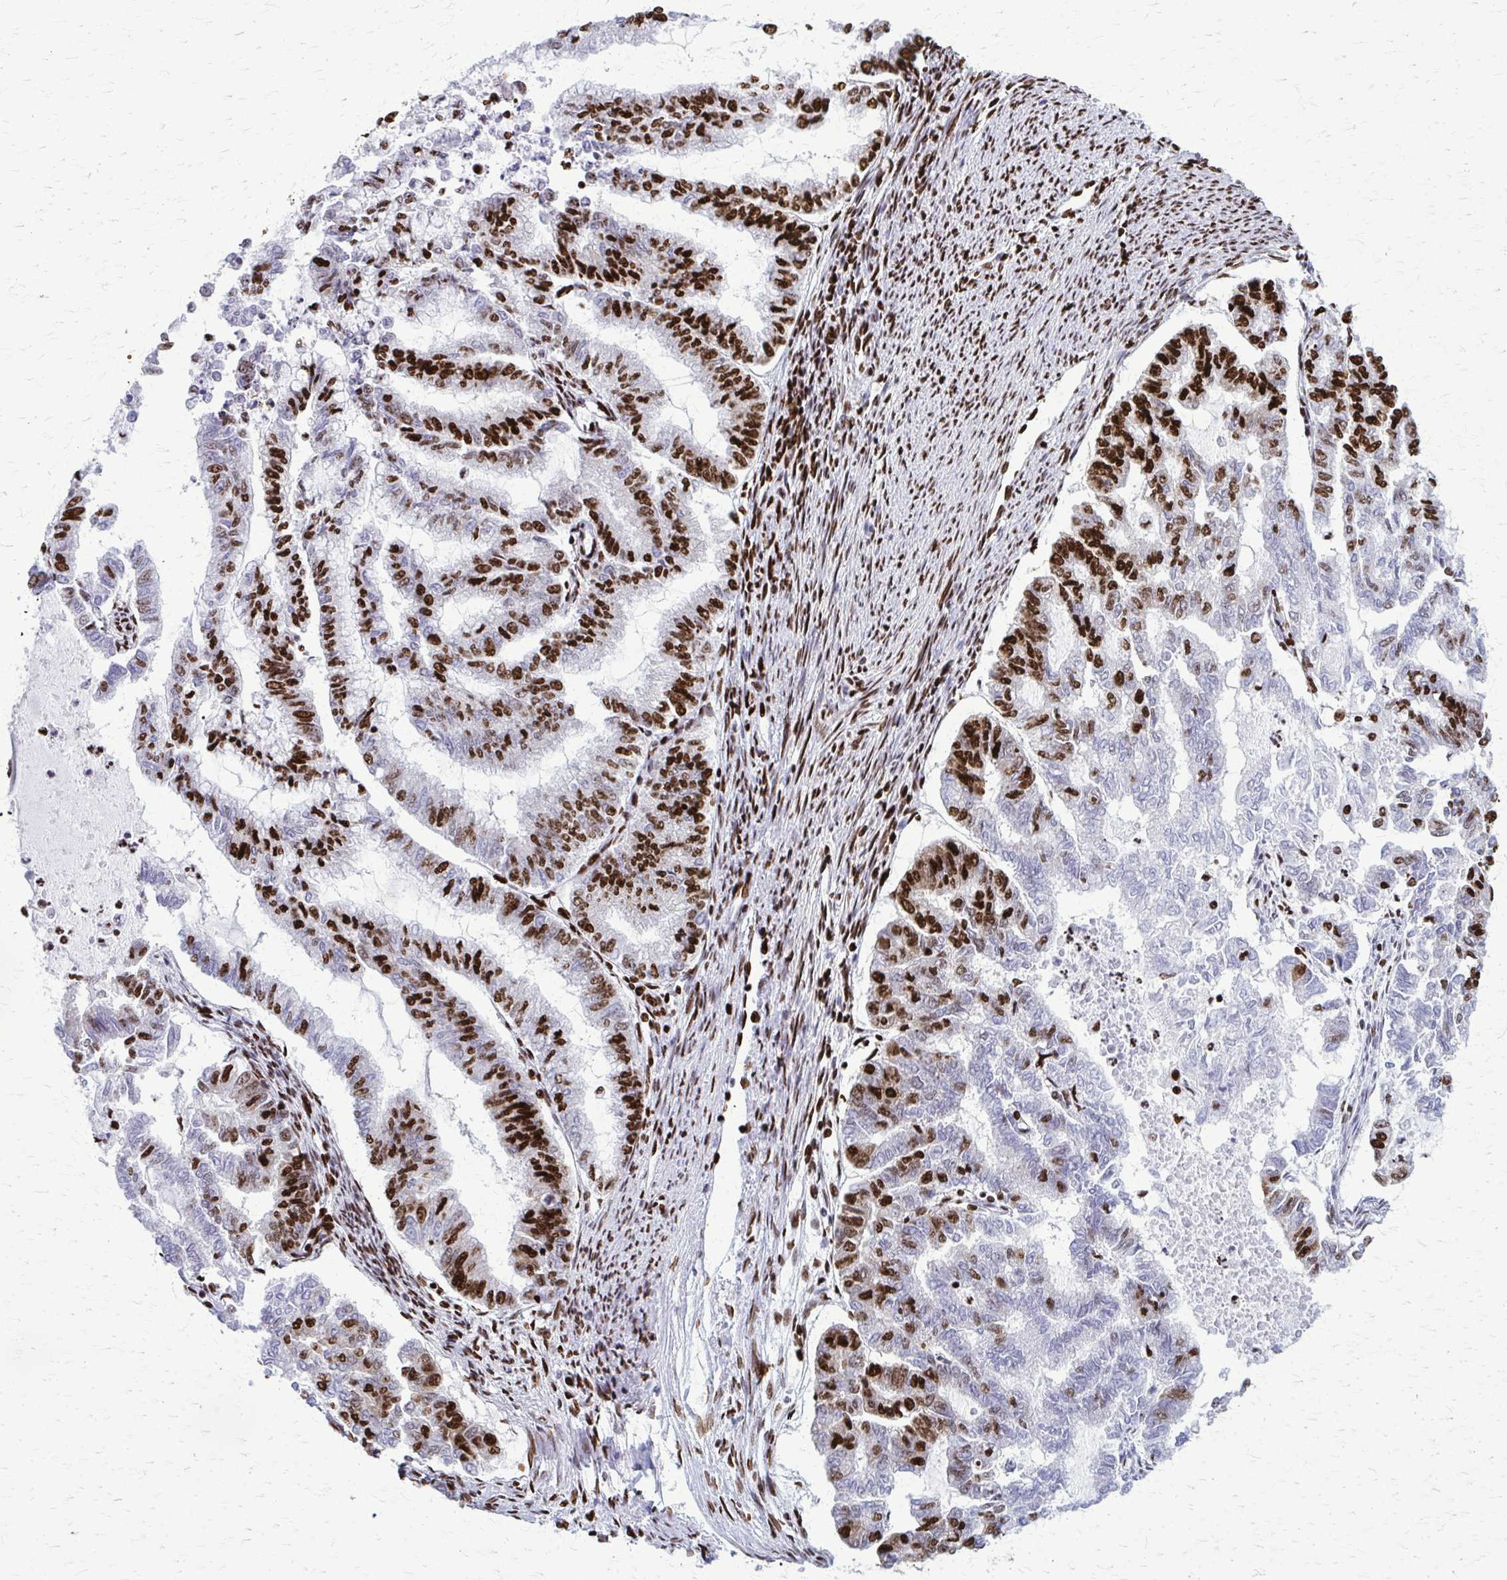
{"staining": {"intensity": "strong", "quantity": "25%-75%", "location": "nuclear"}, "tissue": "endometrial cancer", "cell_type": "Tumor cells", "image_type": "cancer", "snomed": [{"axis": "morphology", "description": "Adenocarcinoma, NOS"}, {"axis": "topography", "description": "Endometrium"}], "caption": "Protein analysis of endometrial cancer tissue demonstrates strong nuclear positivity in about 25%-75% of tumor cells. Using DAB (brown) and hematoxylin (blue) stains, captured at high magnification using brightfield microscopy.", "gene": "SFPQ", "patient": {"sex": "female", "age": 79}}